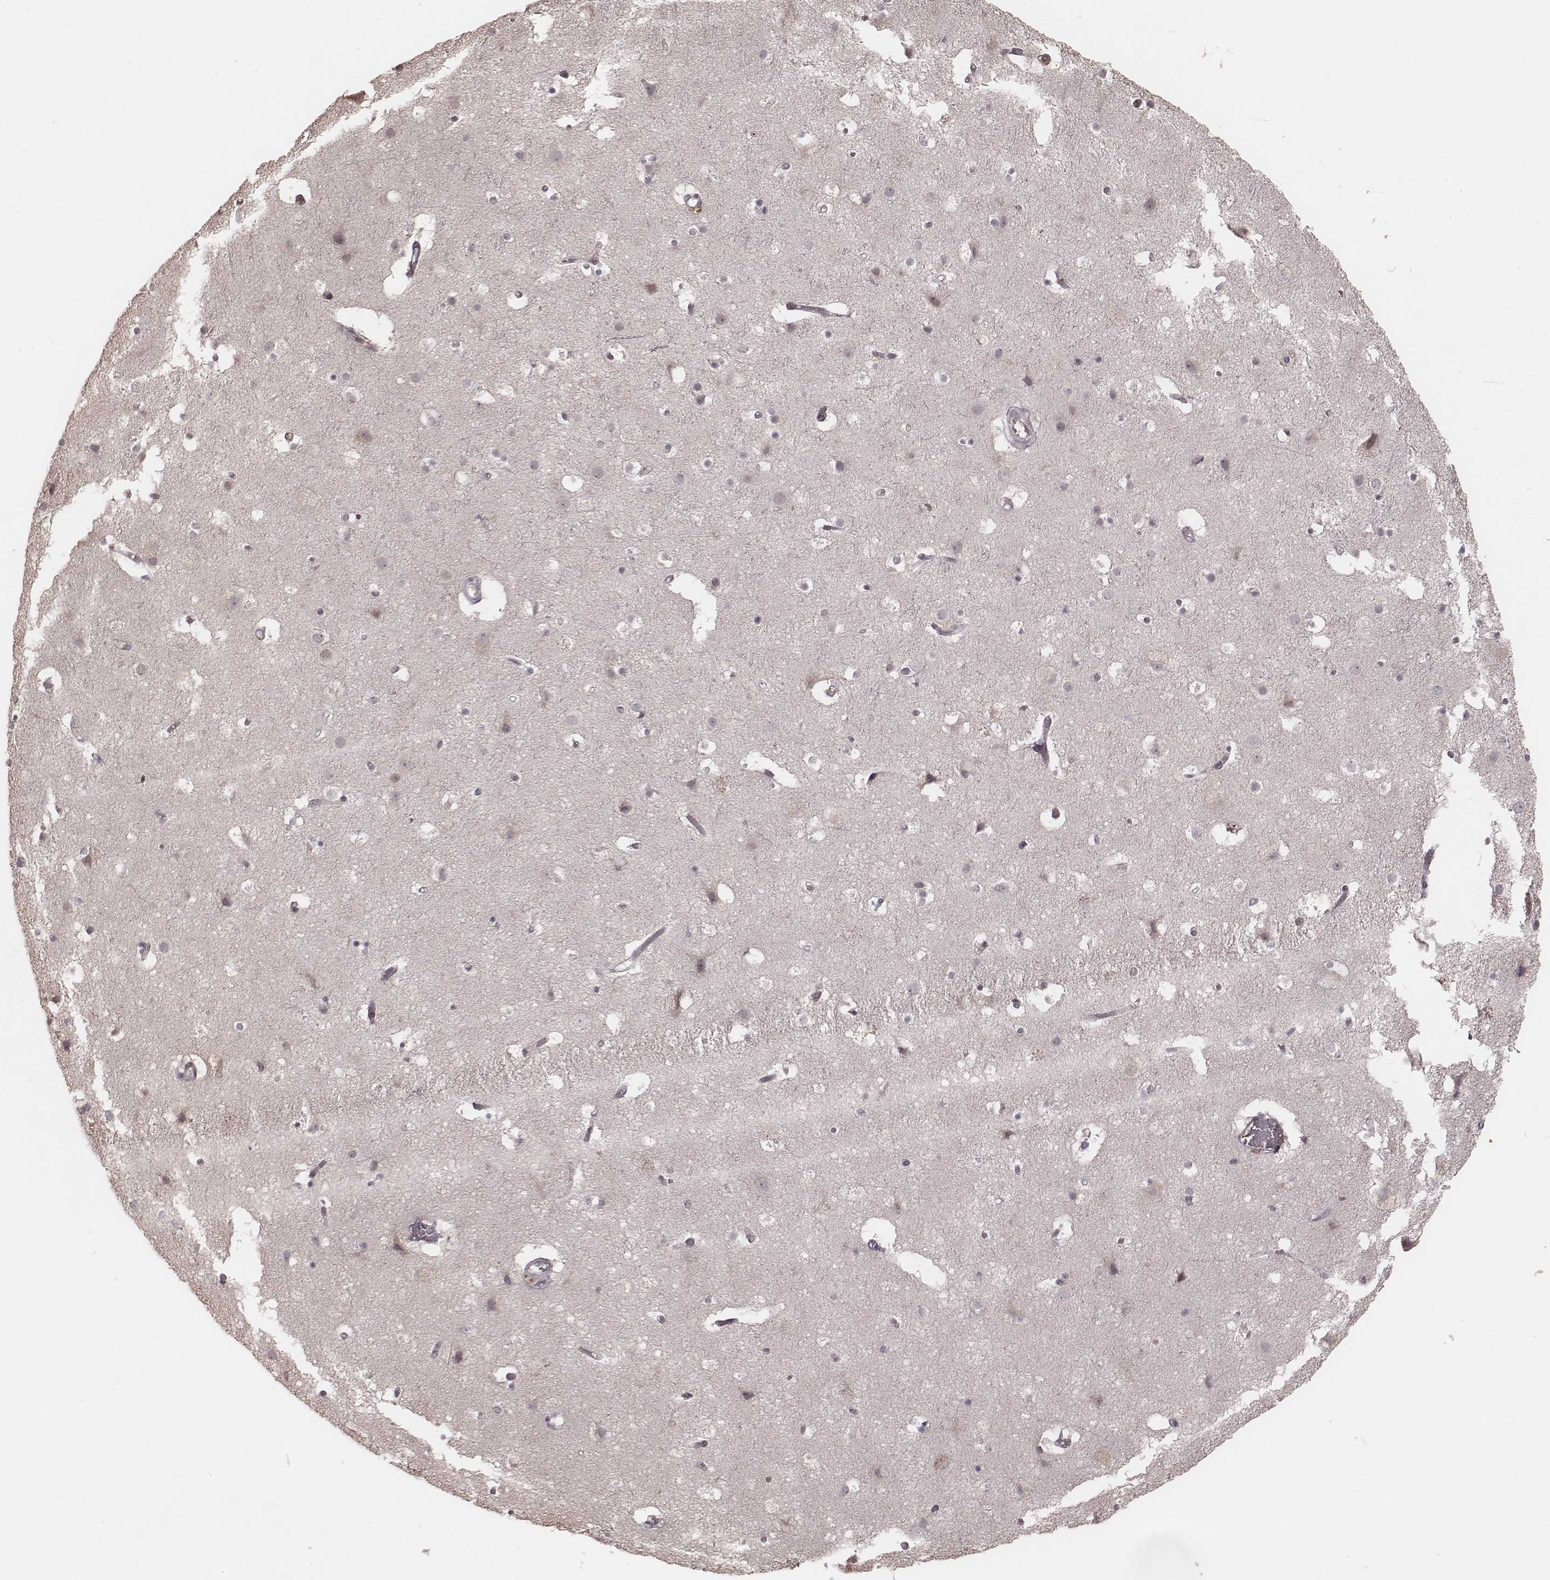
{"staining": {"intensity": "negative", "quantity": "none", "location": "none"}, "tissue": "cerebral cortex", "cell_type": "Endothelial cells", "image_type": "normal", "snomed": [{"axis": "morphology", "description": "Normal tissue, NOS"}, {"axis": "topography", "description": "Cerebral cortex"}], "caption": "Histopathology image shows no protein staining in endothelial cells of unremarkable cerebral cortex.", "gene": "IL5", "patient": {"sex": "female", "age": 52}}